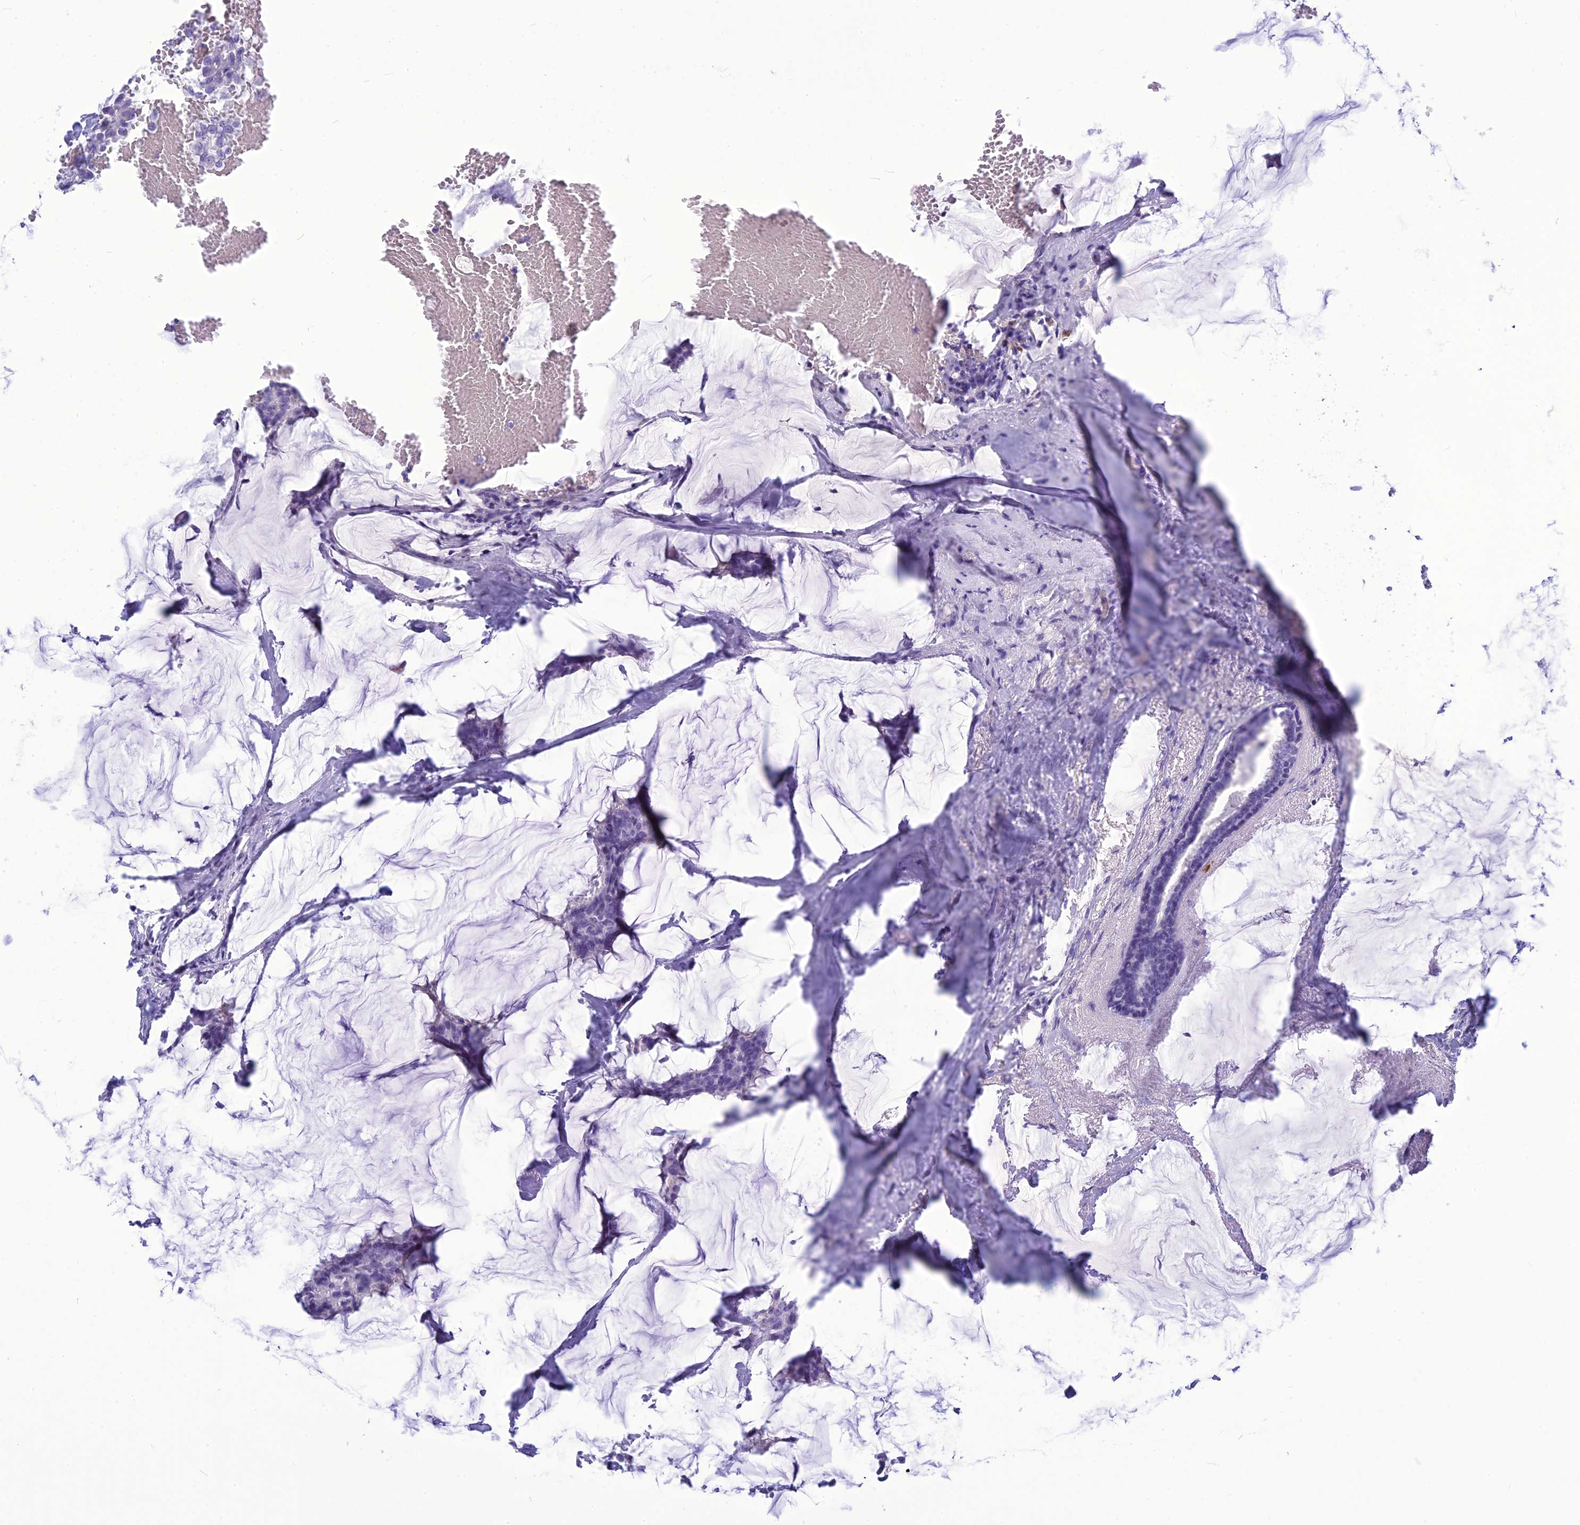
{"staining": {"intensity": "negative", "quantity": "none", "location": "none"}, "tissue": "breast cancer", "cell_type": "Tumor cells", "image_type": "cancer", "snomed": [{"axis": "morphology", "description": "Duct carcinoma"}, {"axis": "topography", "description": "Breast"}], "caption": "Human breast cancer stained for a protein using IHC exhibits no expression in tumor cells.", "gene": "BBS2", "patient": {"sex": "female", "age": 93}}